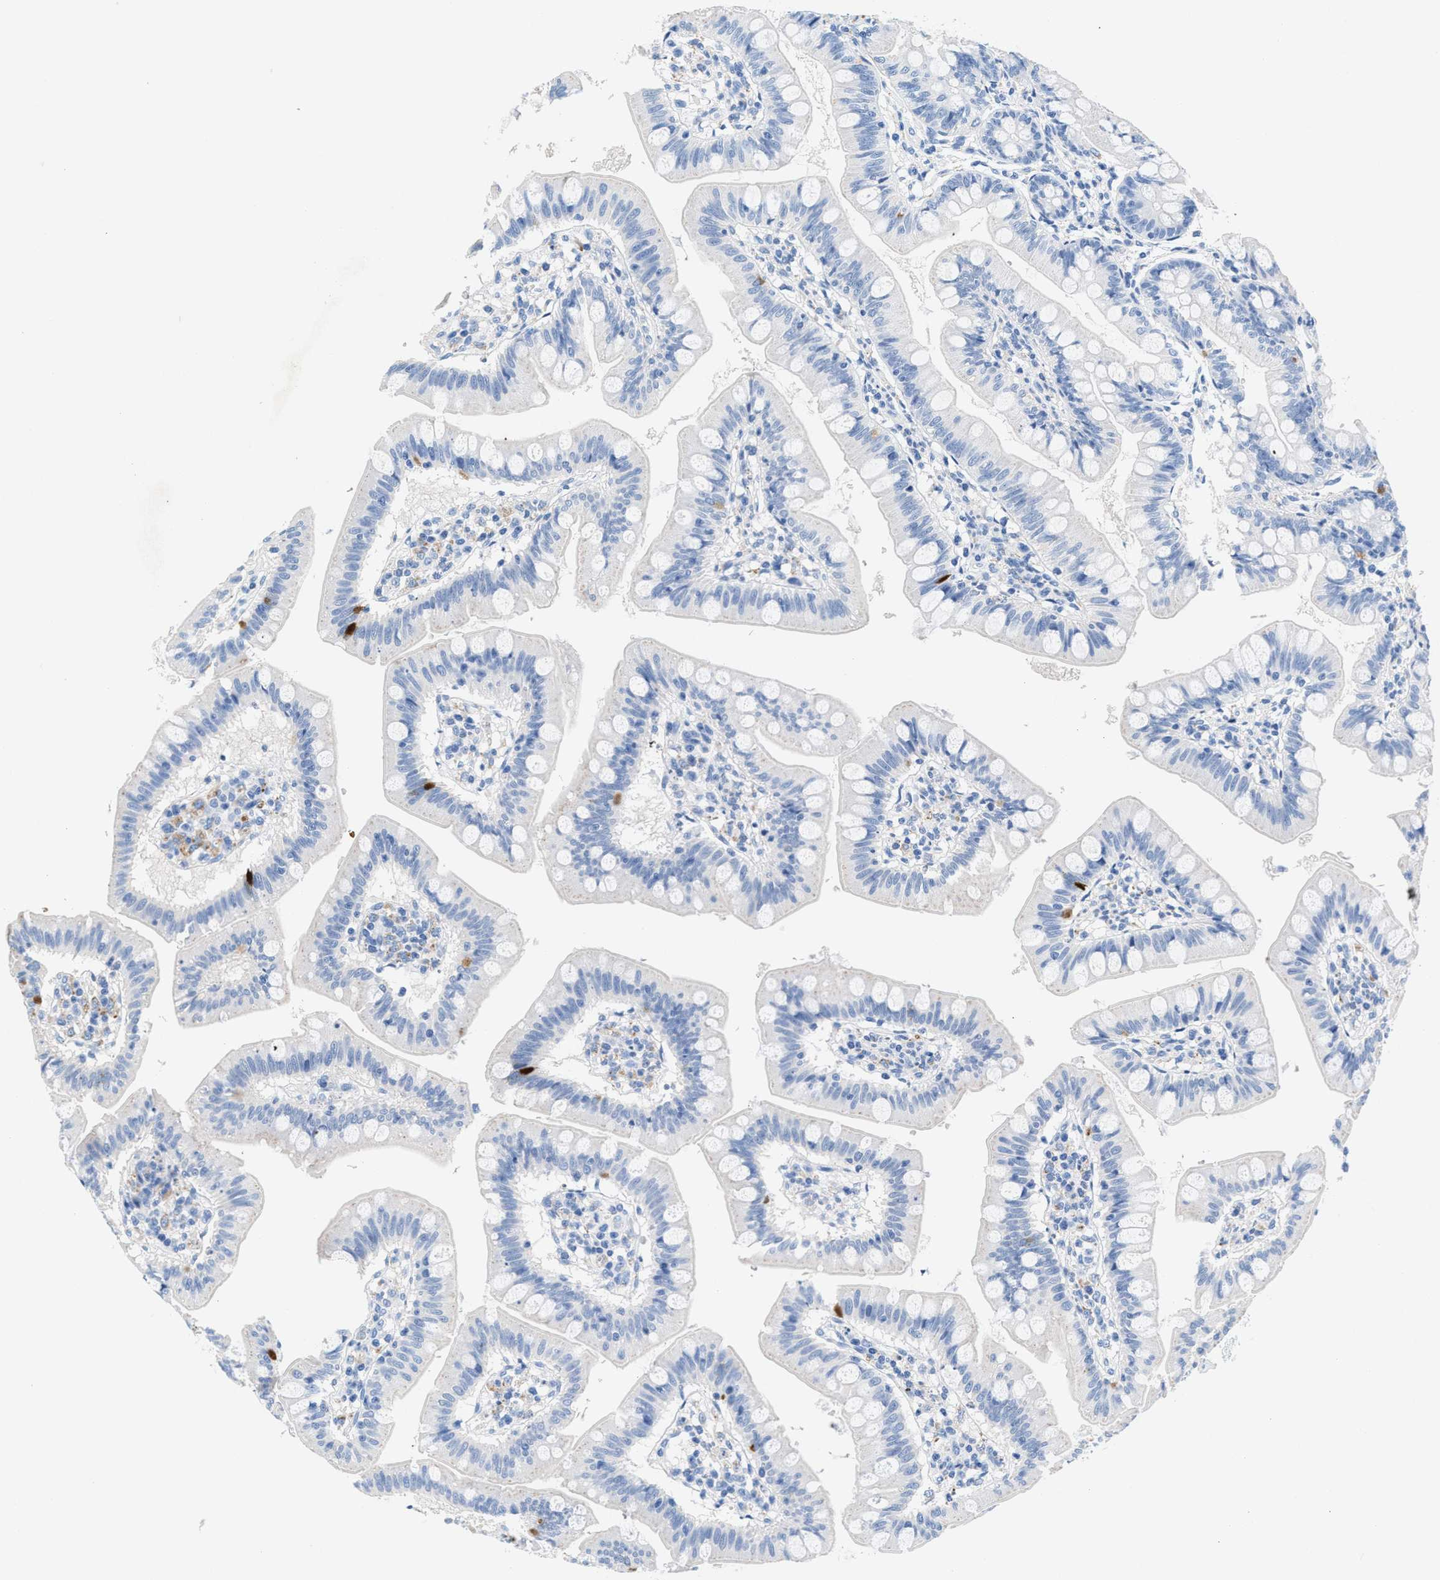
{"staining": {"intensity": "negative", "quantity": "none", "location": "none"}, "tissue": "small intestine", "cell_type": "Glandular cells", "image_type": "normal", "snomed": [{"axis": "morphology", "description": "Normal tissue, NOS"}, {"axis": "topography", "description": "Small intestine"}], "caption": "This is an immunohistochemistry (IHC) micrograph of unremarkable human small intestine. There is no positivity in glandular cells.", "gene": "SLFN13", "patient": {"sex": "male", "age": 7}}